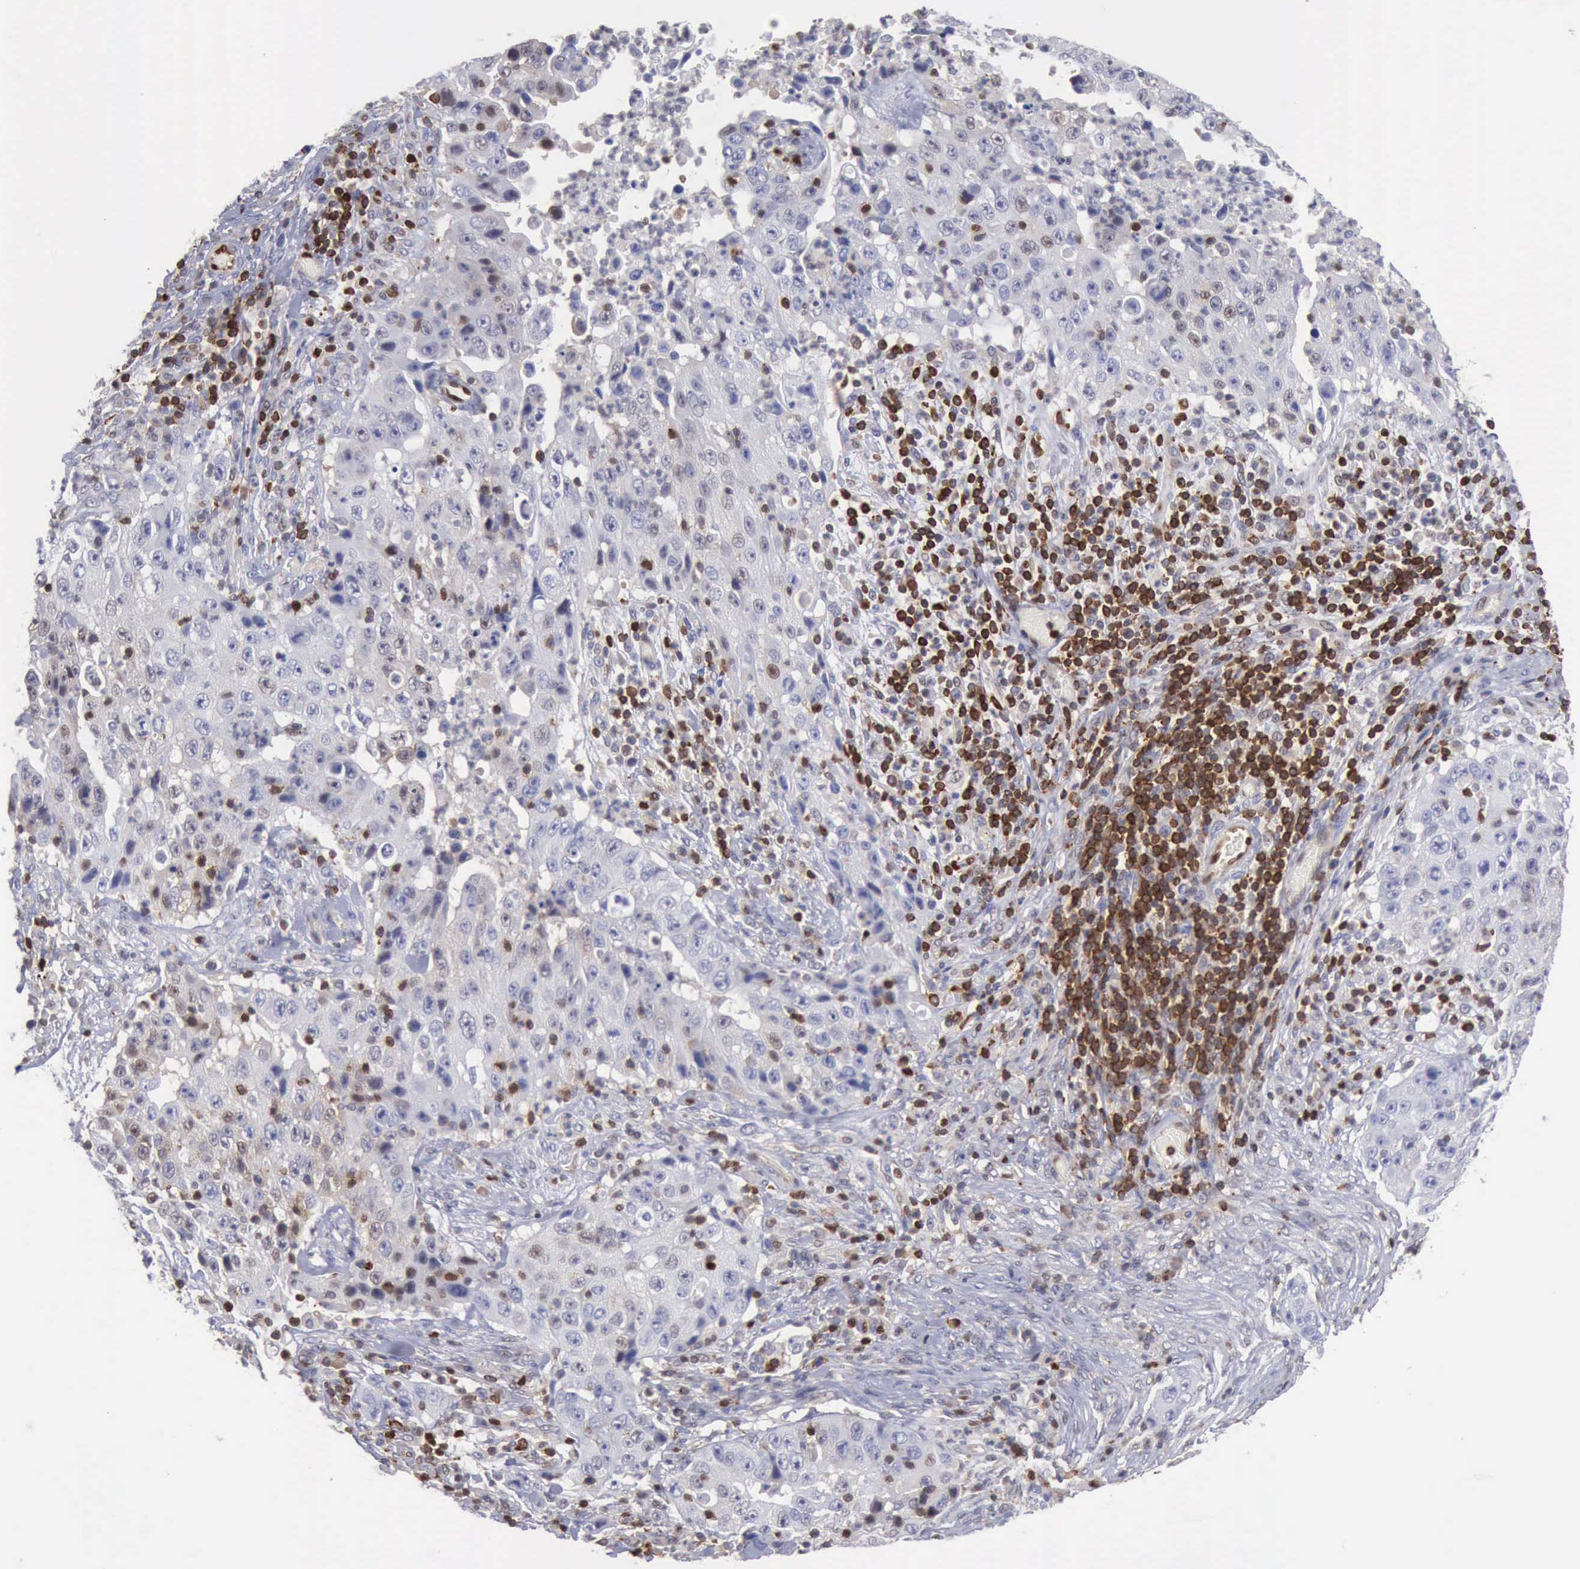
{"staining": {"intensity": "weak", "quantity": ">75%", "location": "cytoplasmic/membranous,nuclear"}, "tissue": "lung cancer", "cell_type": "Tumor cells", "image_type": "cancer", "snomed": [{"axis": "morphology", "description": "Squamous cell carcinoma, NOS"}, {"axis": "topography", "description": "Lung"}], "caption": "Tumor cells display low levels of weak cytoplasmic/membranous and nuclear positivity in approximately >75% of cells in human squamous cell carcinoma (lung).", "gene": "PDCD4", "patient": {"sex": "male", "age": 64}}